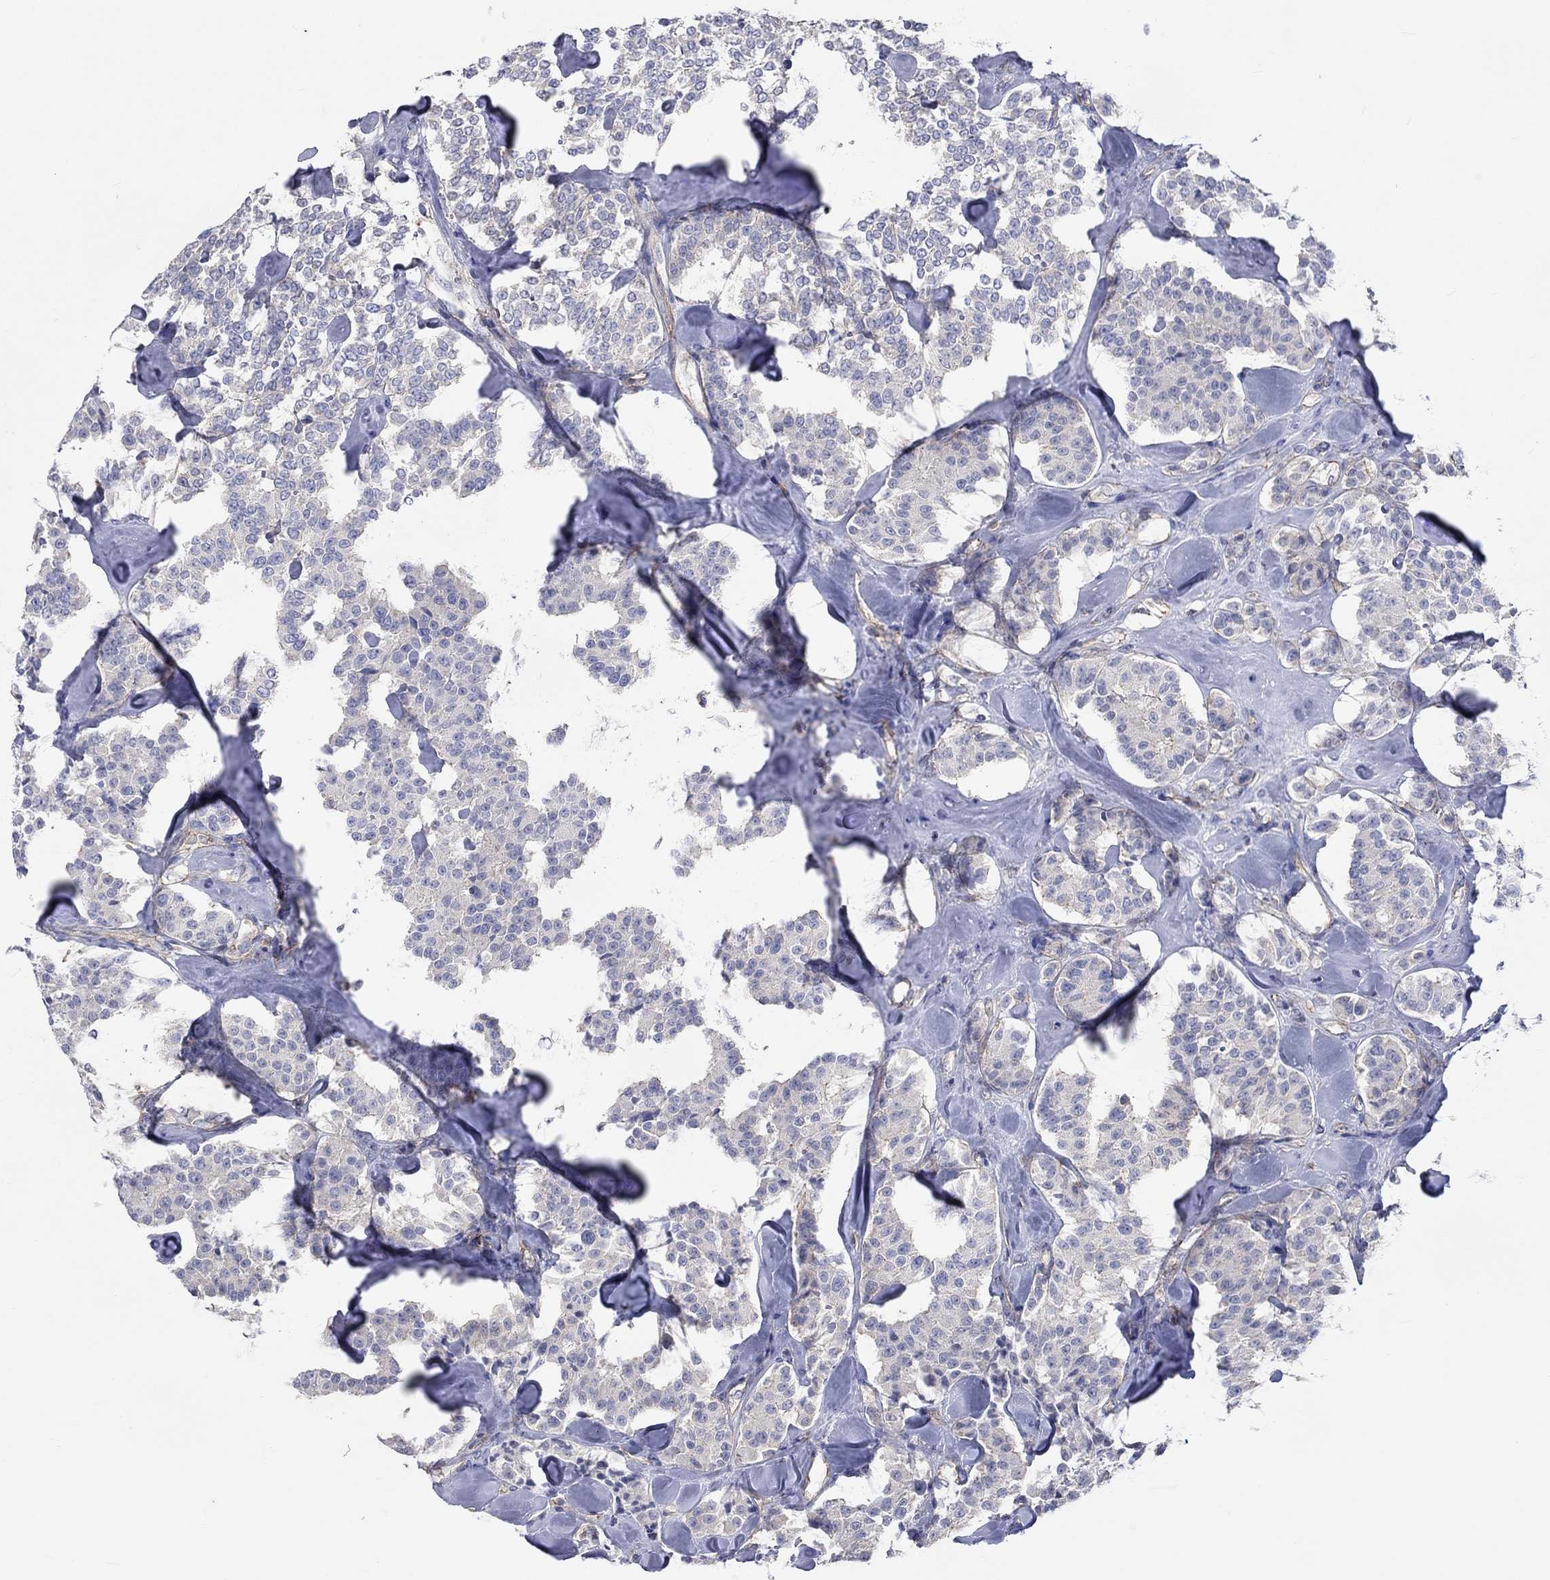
{"staining": {"intensity": "negative", "quantity": "none", "location": "none"}, "tissue": "carcinoid", "cell_type": "Tumor cells", "image_type": "cancer", "snomed": [{"axis": "morphology", "description": "Carcinoid, malignant, NOS"}, {"axis": "topography", "description": "Pancreas"}], "caption": "IHC of human malignant carcinoid exhibits no expression in tumor cells.", "gene": "PCDHGA10", "patient": {"sex": "male", "age": 41}}